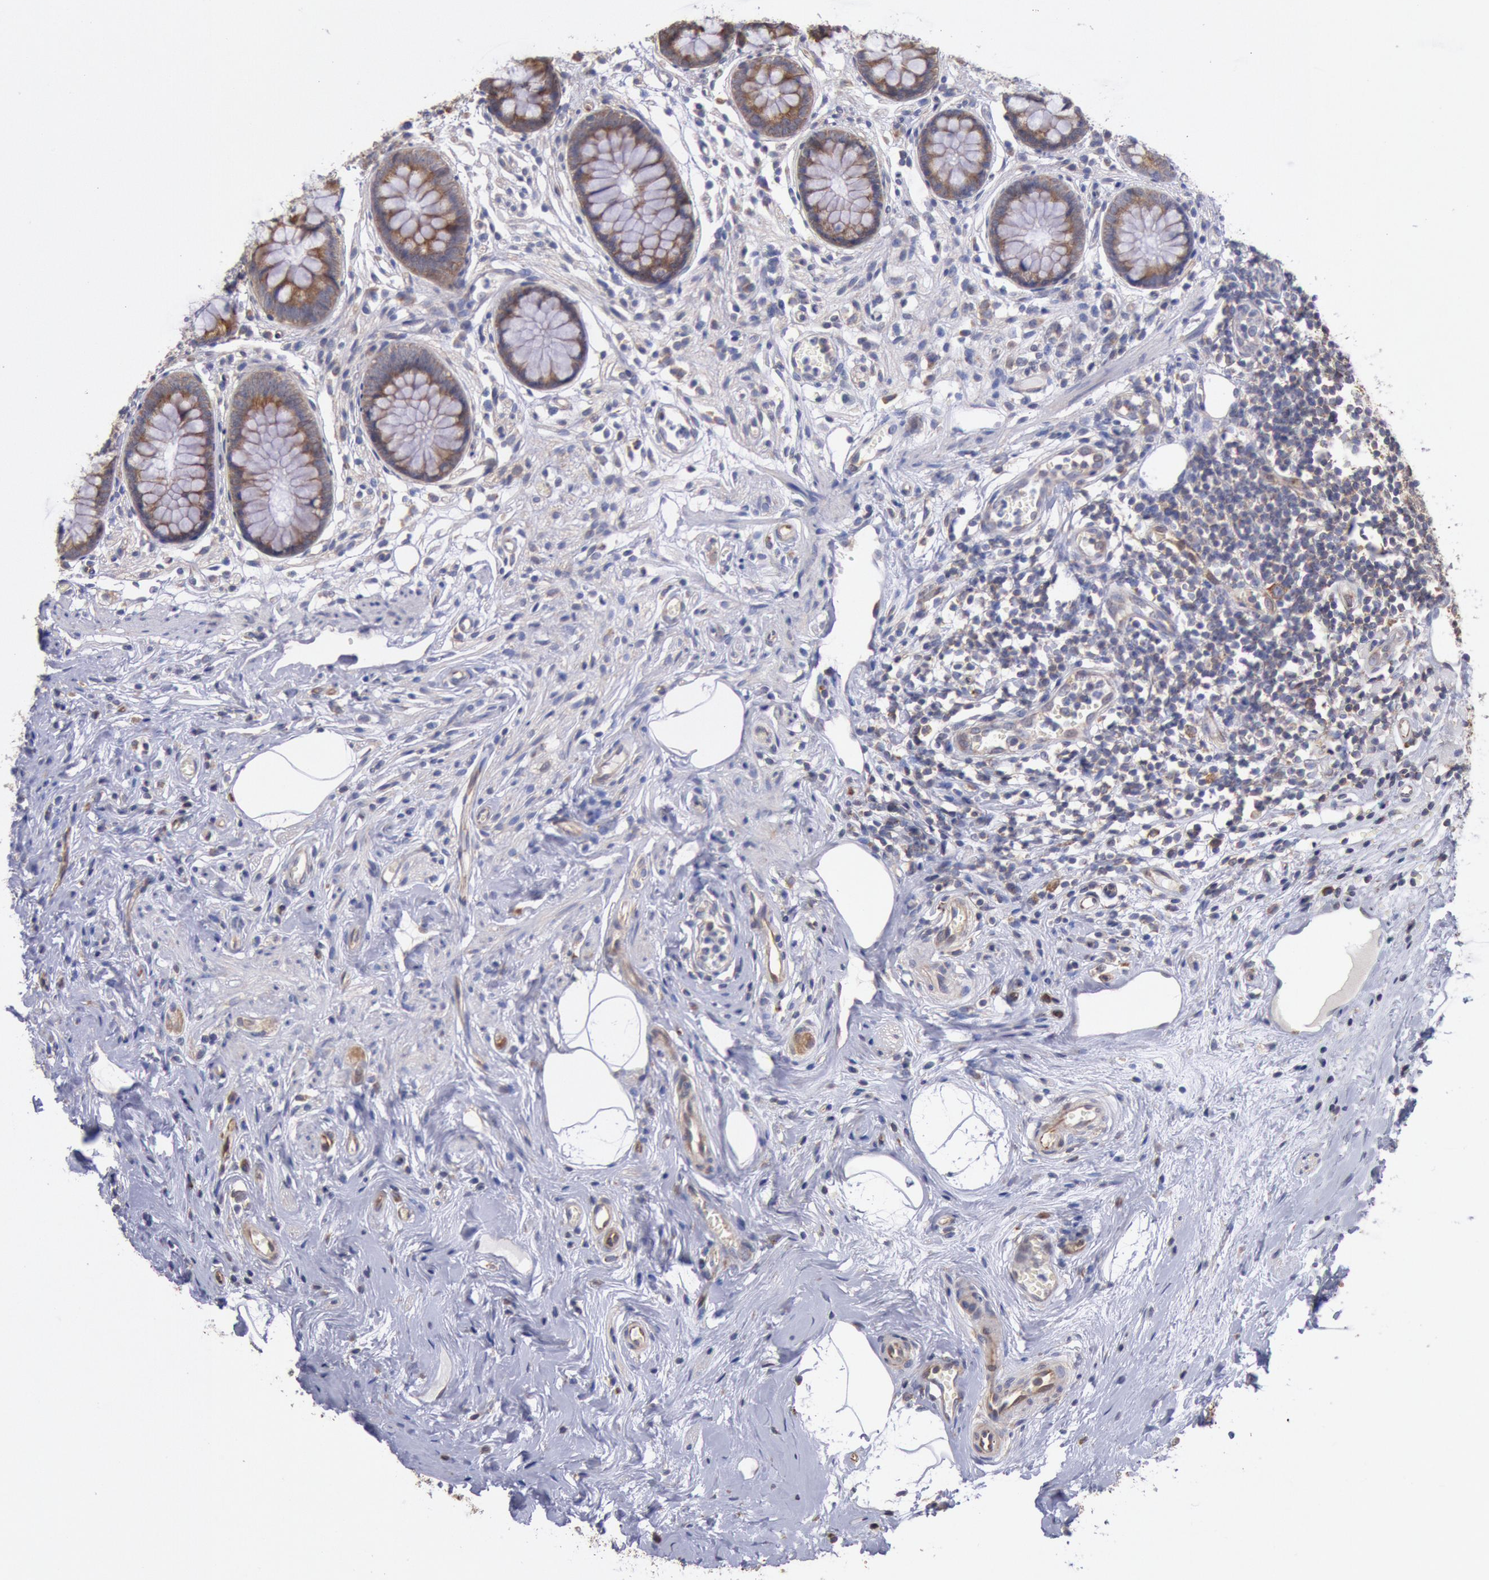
{"staining": {"intensity": "moderate", "quantity": ">75%", "location": "cytoplasmic/membranous"}, "tissue": "appendix", "cell_type": "Glandular cells", "image_type": "normal", "snomed": [{"axis": "morphology", "description": "Normal tissue, NOS"}, {"axis": "topography", "description": "Appendix"}], "caption": "Protein analysis of normal appendix shows moderate cytoplasmic/membranous staining in approximately >75% of glandular cells.", "gene": "DRG1", "patient": {"sex": "male", "age": 38}}